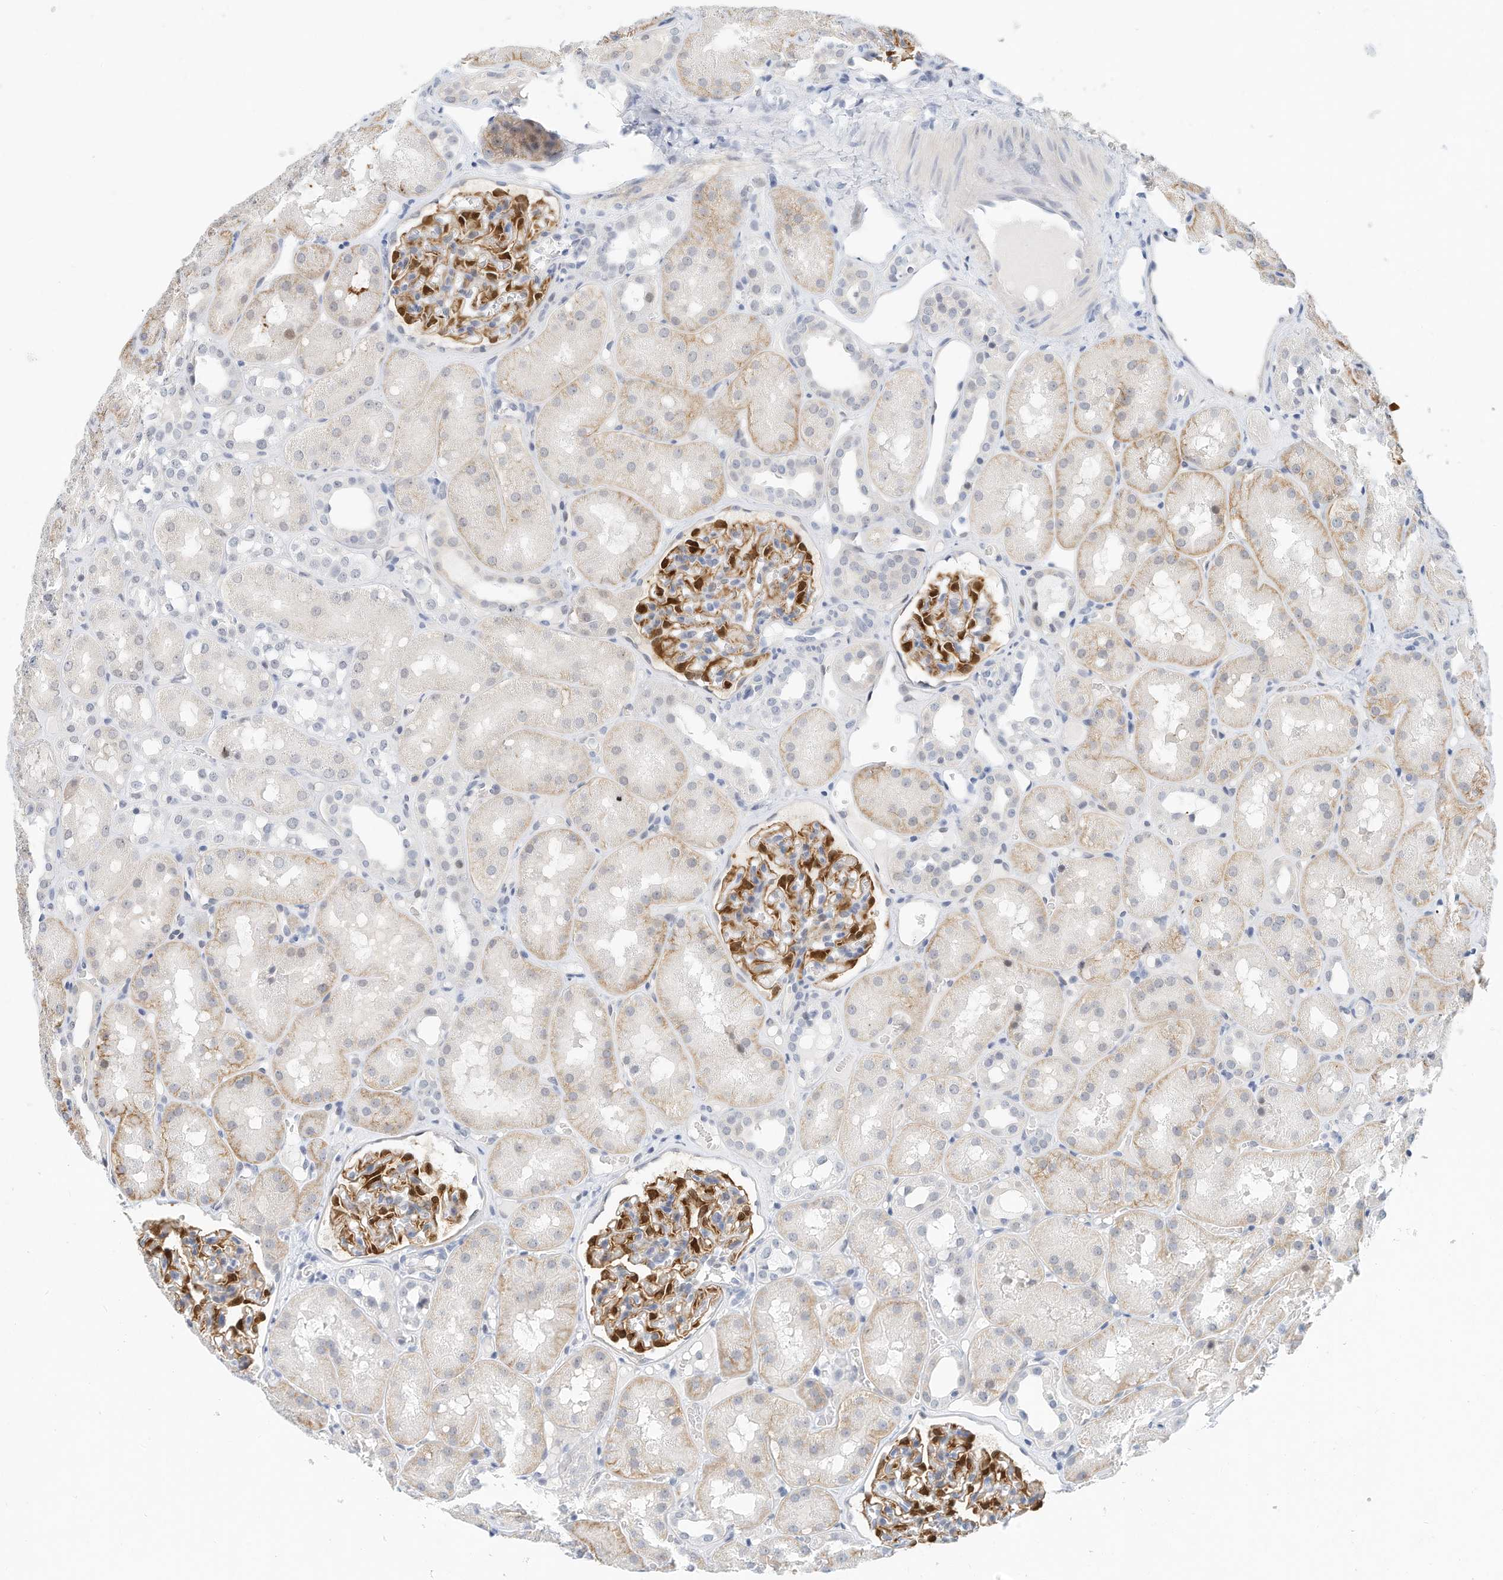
{"staining": {"intensity": "moderate", "quantity": "25%-75%", "location": "cytoplasmic/membranous,nuclear"}, "tissue": "kidney", "cell_type": "Cells in glomeruli", "image_type": "normal", "snomed": [{"axis": "morphology", "description": "Normal tissue, NOS"}, {"axis": "topography", "description": "Kidney"}], "caption": "Kidney stained for a protein (brown) reveals moderate cytoplasmic/membranous,nuclear positive expression in about 25%-75% of cells in glomeruli.", "gene": "ARHGAP28", "patient": {"sex": "male", "age": 16}}